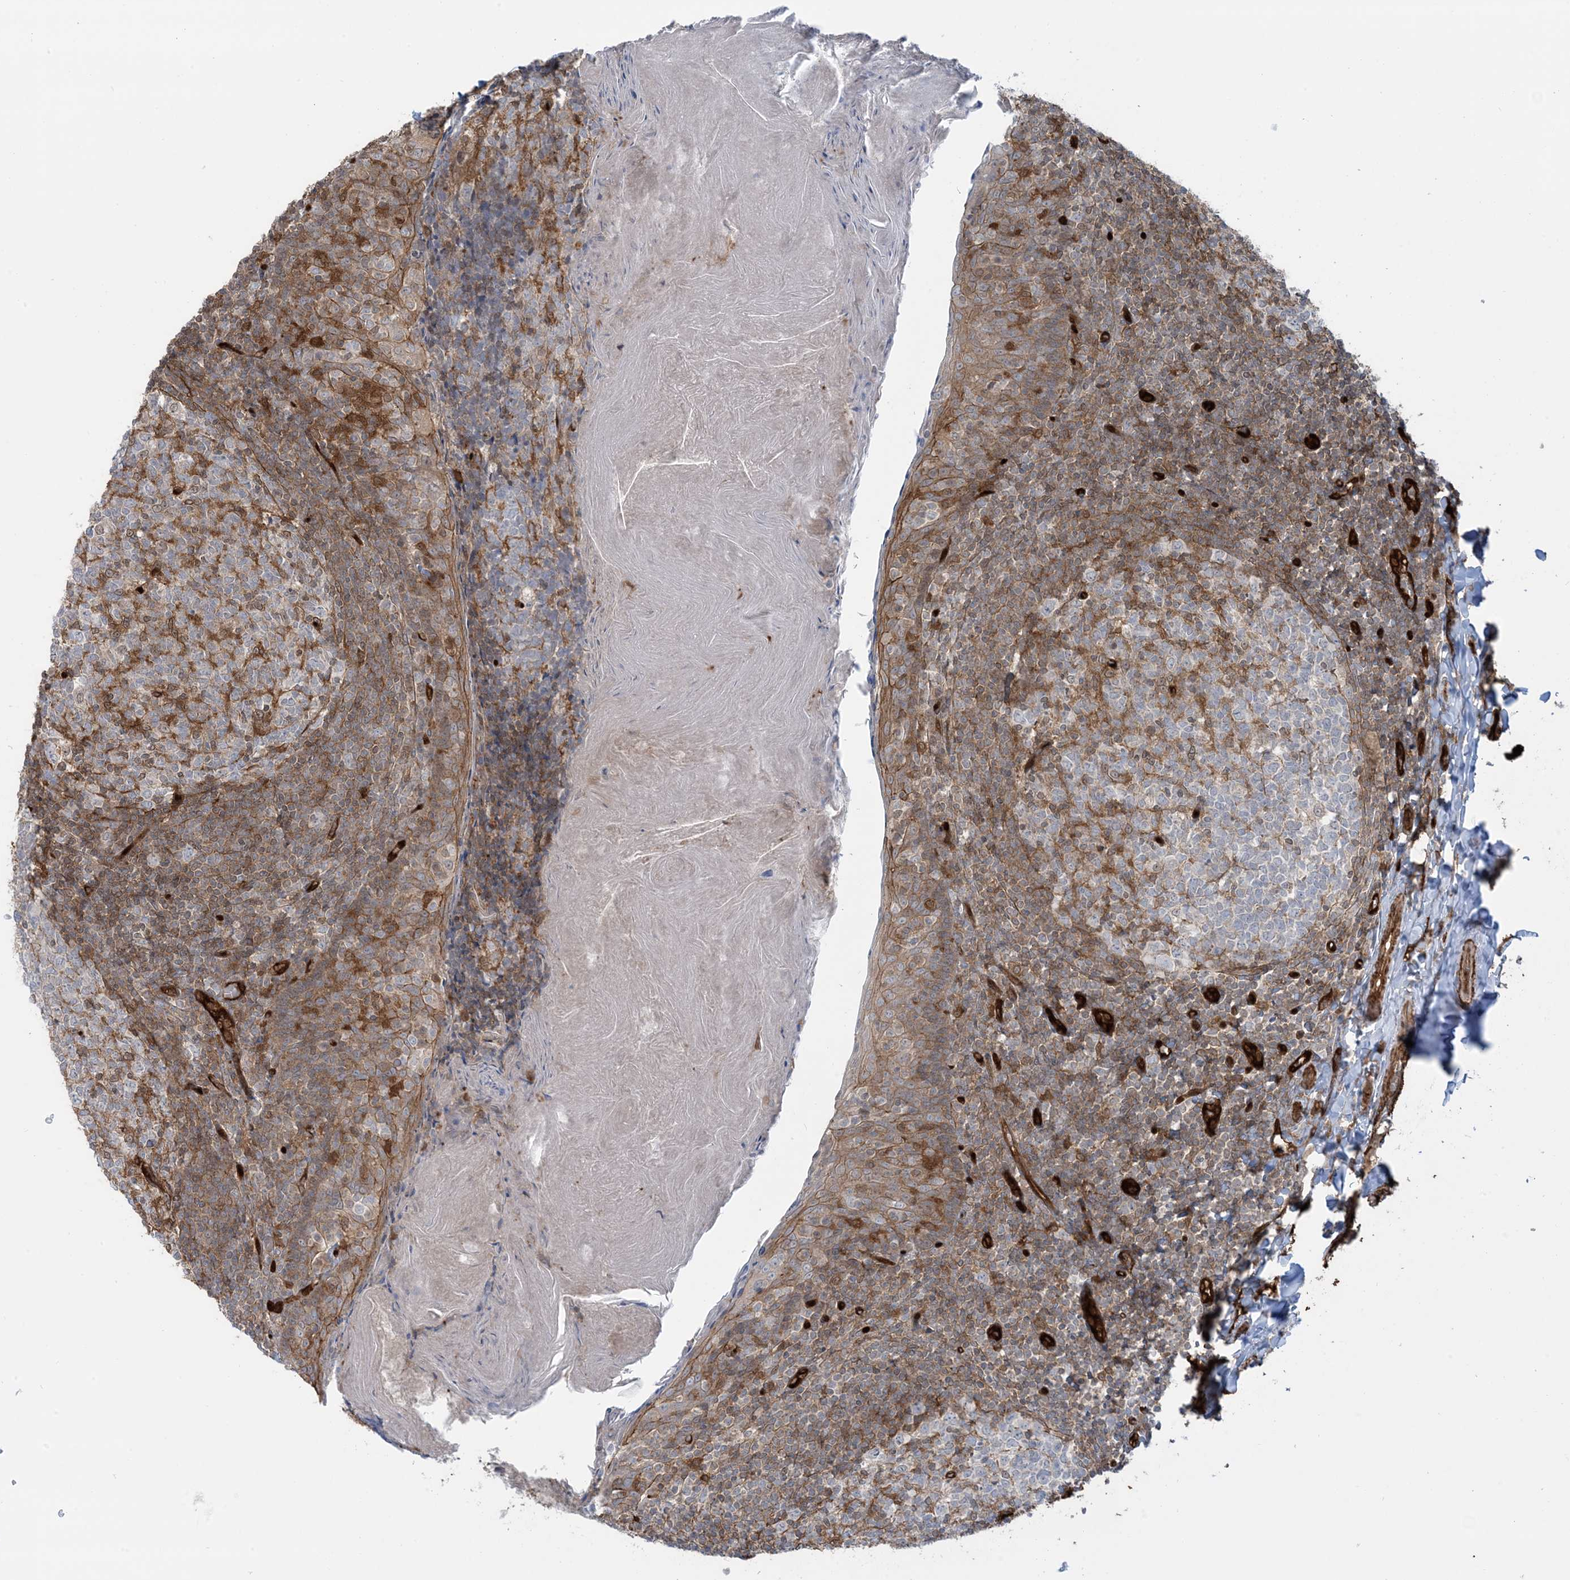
{"staining": {"intensity": "moderate", "quantity": "25%-75%", "location": "cytoplasmic/membranous"}, "tissue": "tonsil", "cell_type": "Germinal center cells", "image_type": "normal", "snomed": [{"axis": "morphology", "description": "Normal tissue, NOS"}, {"axis": "topography", "description": "Tonsil"}], "caption": "Human tonsil stained for a protein (brown) shows moderate cytoplasmic/membranous positive positivity in approximately 25%-75% of germinal center cells.", "gene": "PPM1F", "patient": {"sex": "female", "age": 19}}